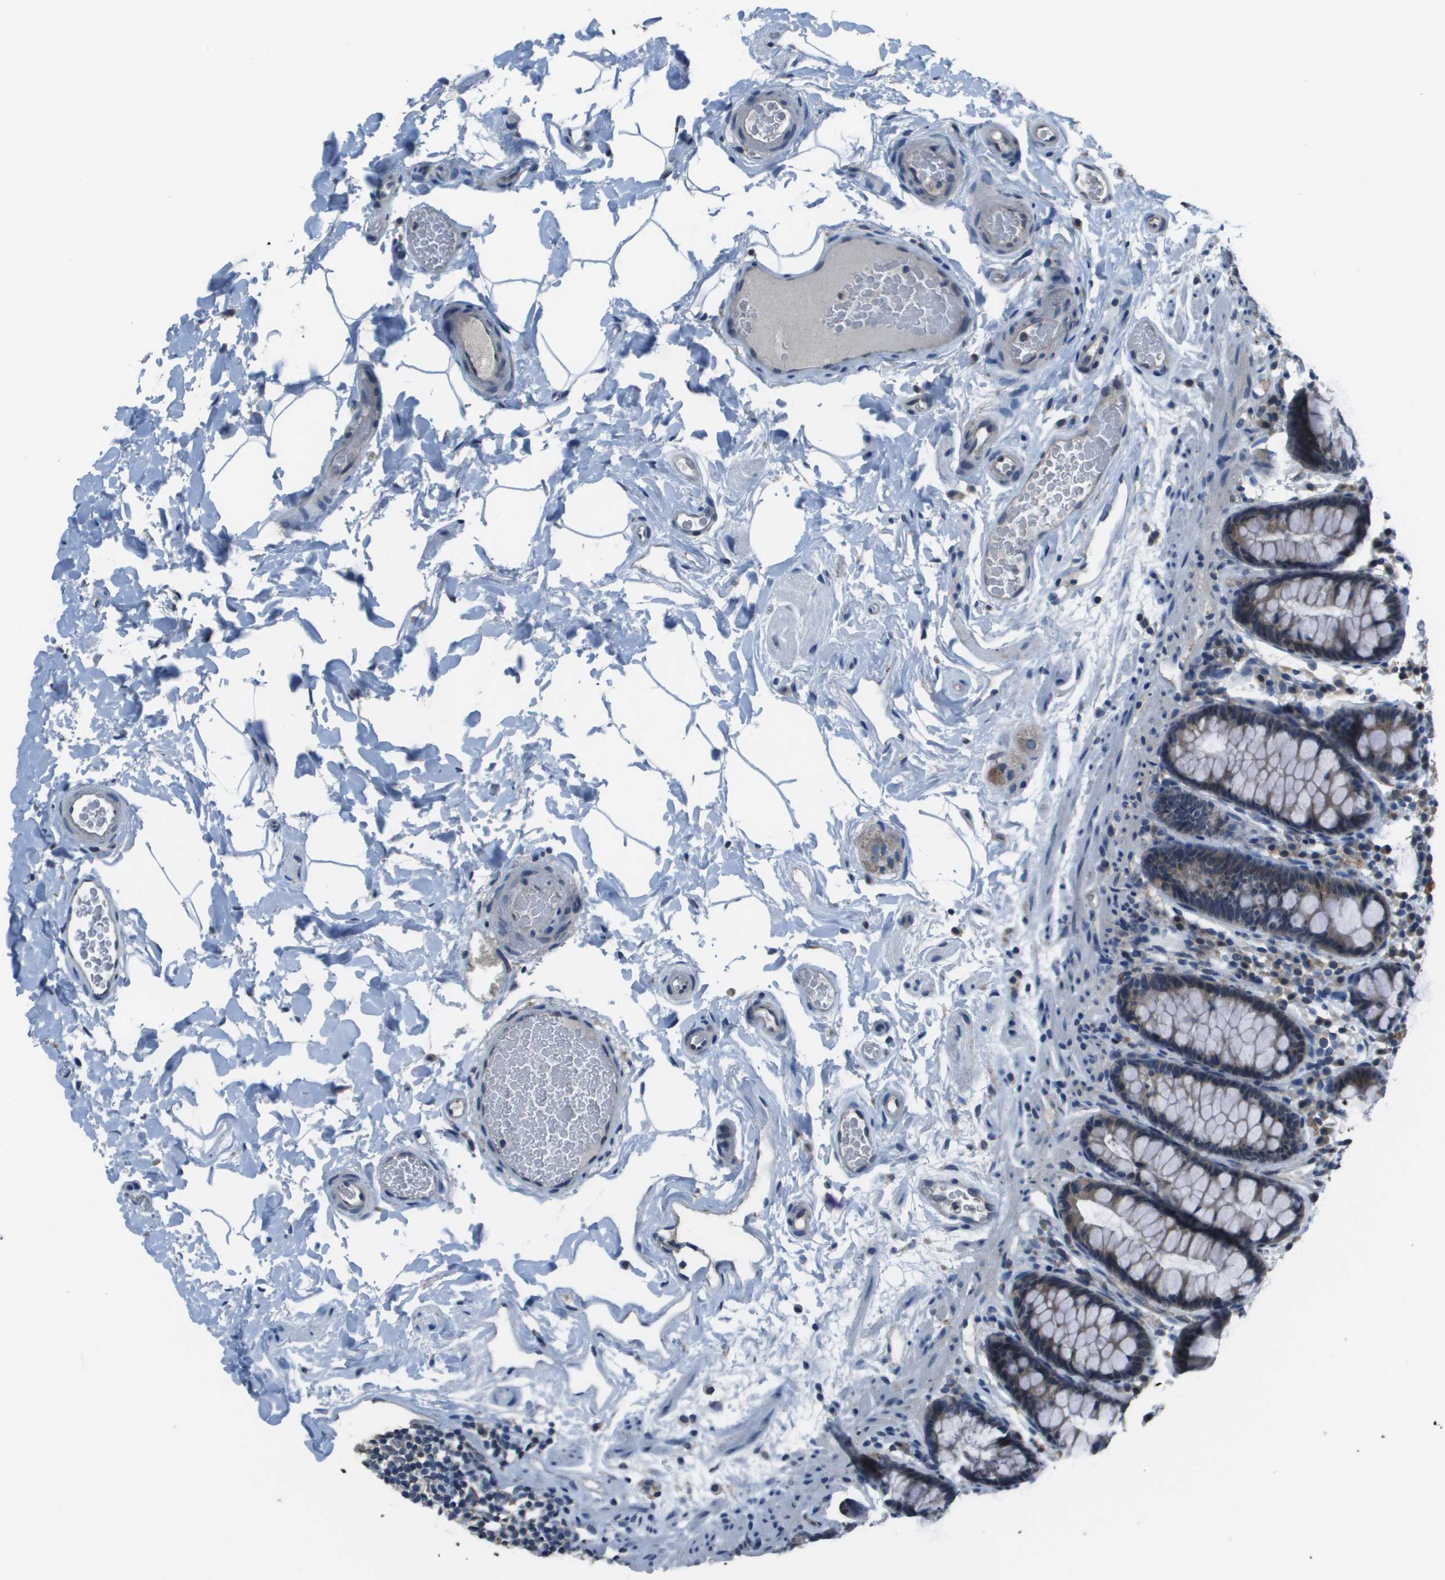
{"staining": {"intensity": "negative", "quantity": "none", "location": "none"}, "tissue": "colon", "cell_type": "Endothelial cells", "image_type": "normal", "snomed": [{"axis": "morphology", "description": "Normal tissue, NOS"}, {"axis": "topography", "description": "Colon"}], "caption": "IHC of unremarkable human colon shows no positivity in endothelial cells.", "gene": "GOSR2", "patient": {"sex": "female", "age": 80}}